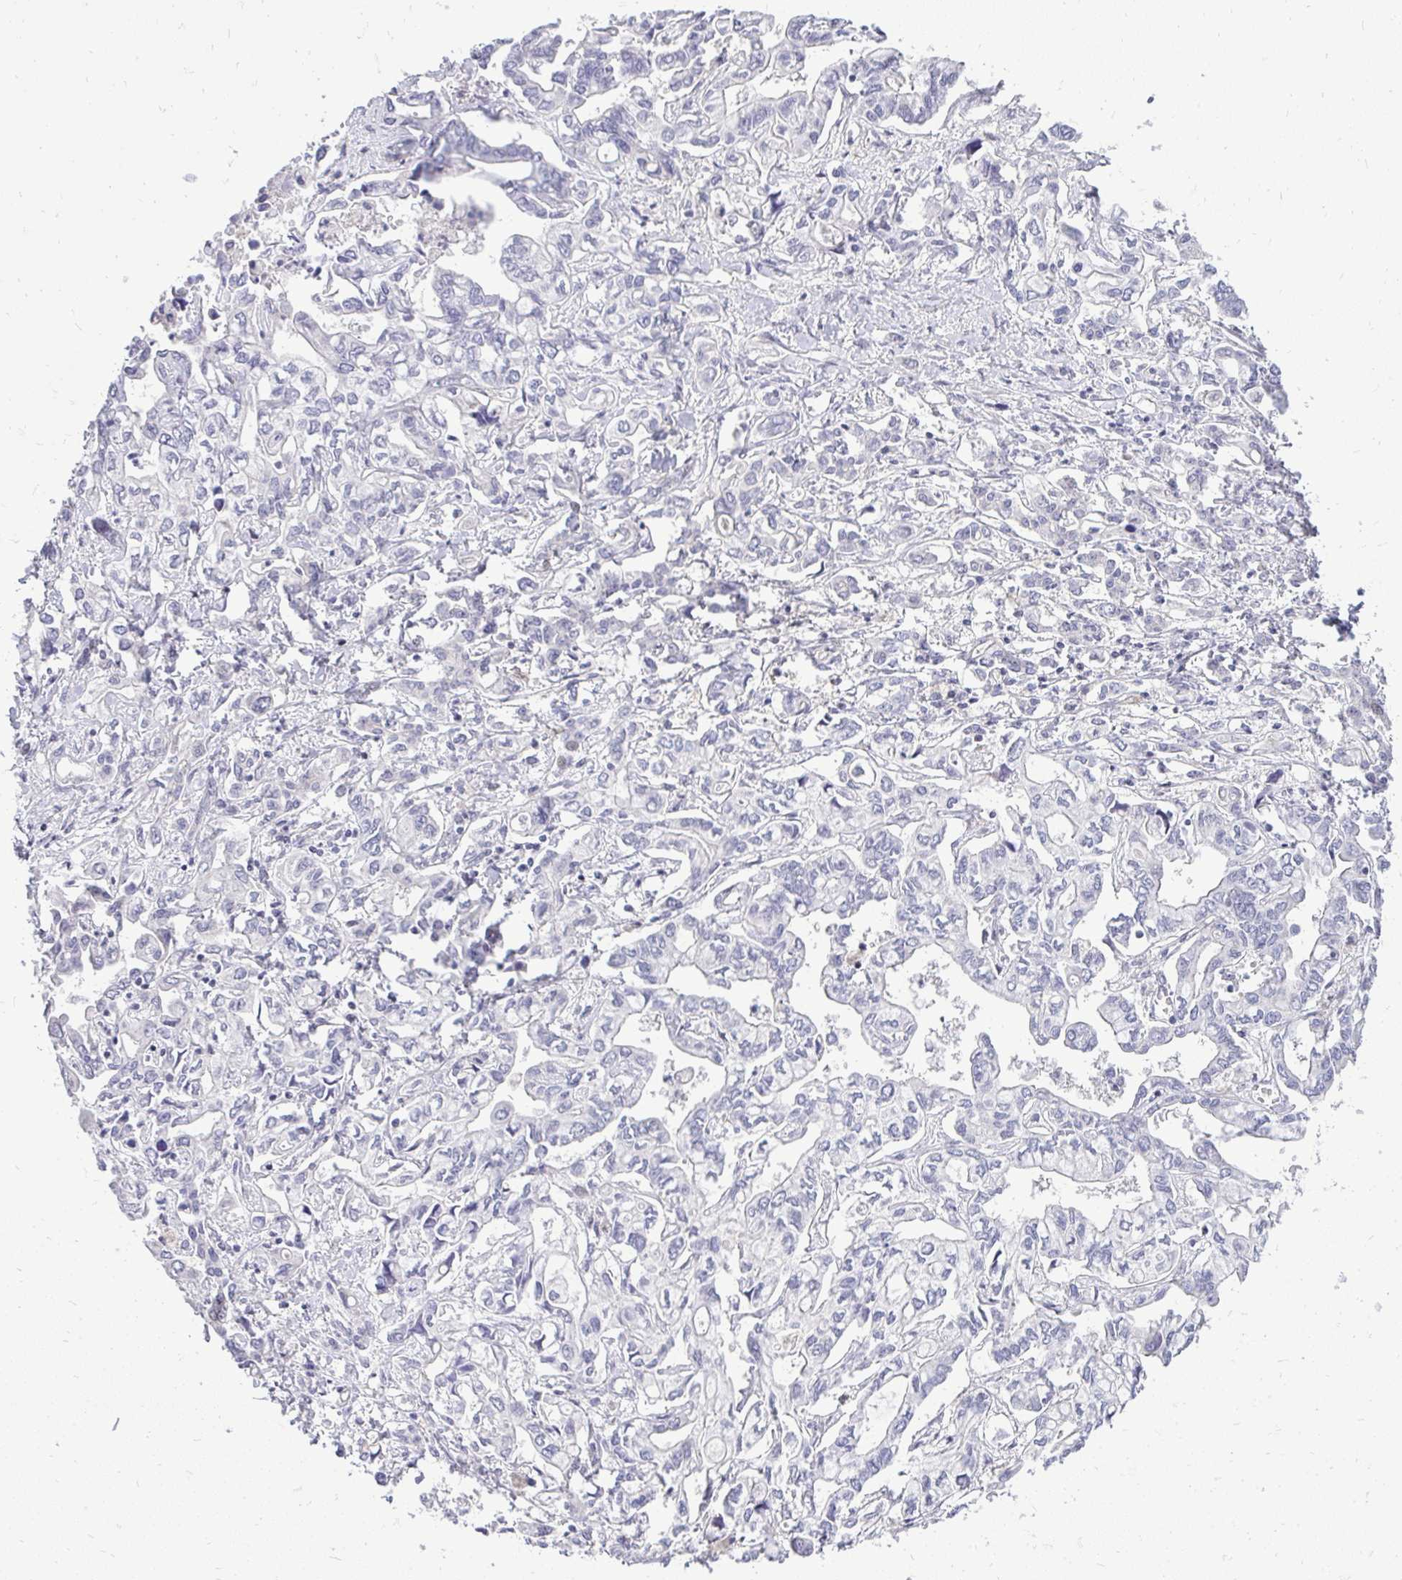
{"staining": {"intensity": "negative", "quantity": "none", "location": "none"}, "tissue": "liver cancer", "cell_type": "Tumor cells", "image_type": "cancer", "snomed": [{"axis": "morphology", "description": "Cholangiocarcinoma"}, {"axis": "topography", "description": "Liver"}], "caption": "Immunohistochemistry photomicrograph of liver cancer (cholangiocarcinoma) stained for a protein (brown), which reveals no staining in tumor cells. (Immunohistochemistry, brightfield microscopy, high magnification).", "gene": "OR8D1", "patient": {"sex": "female", "age": 64}}